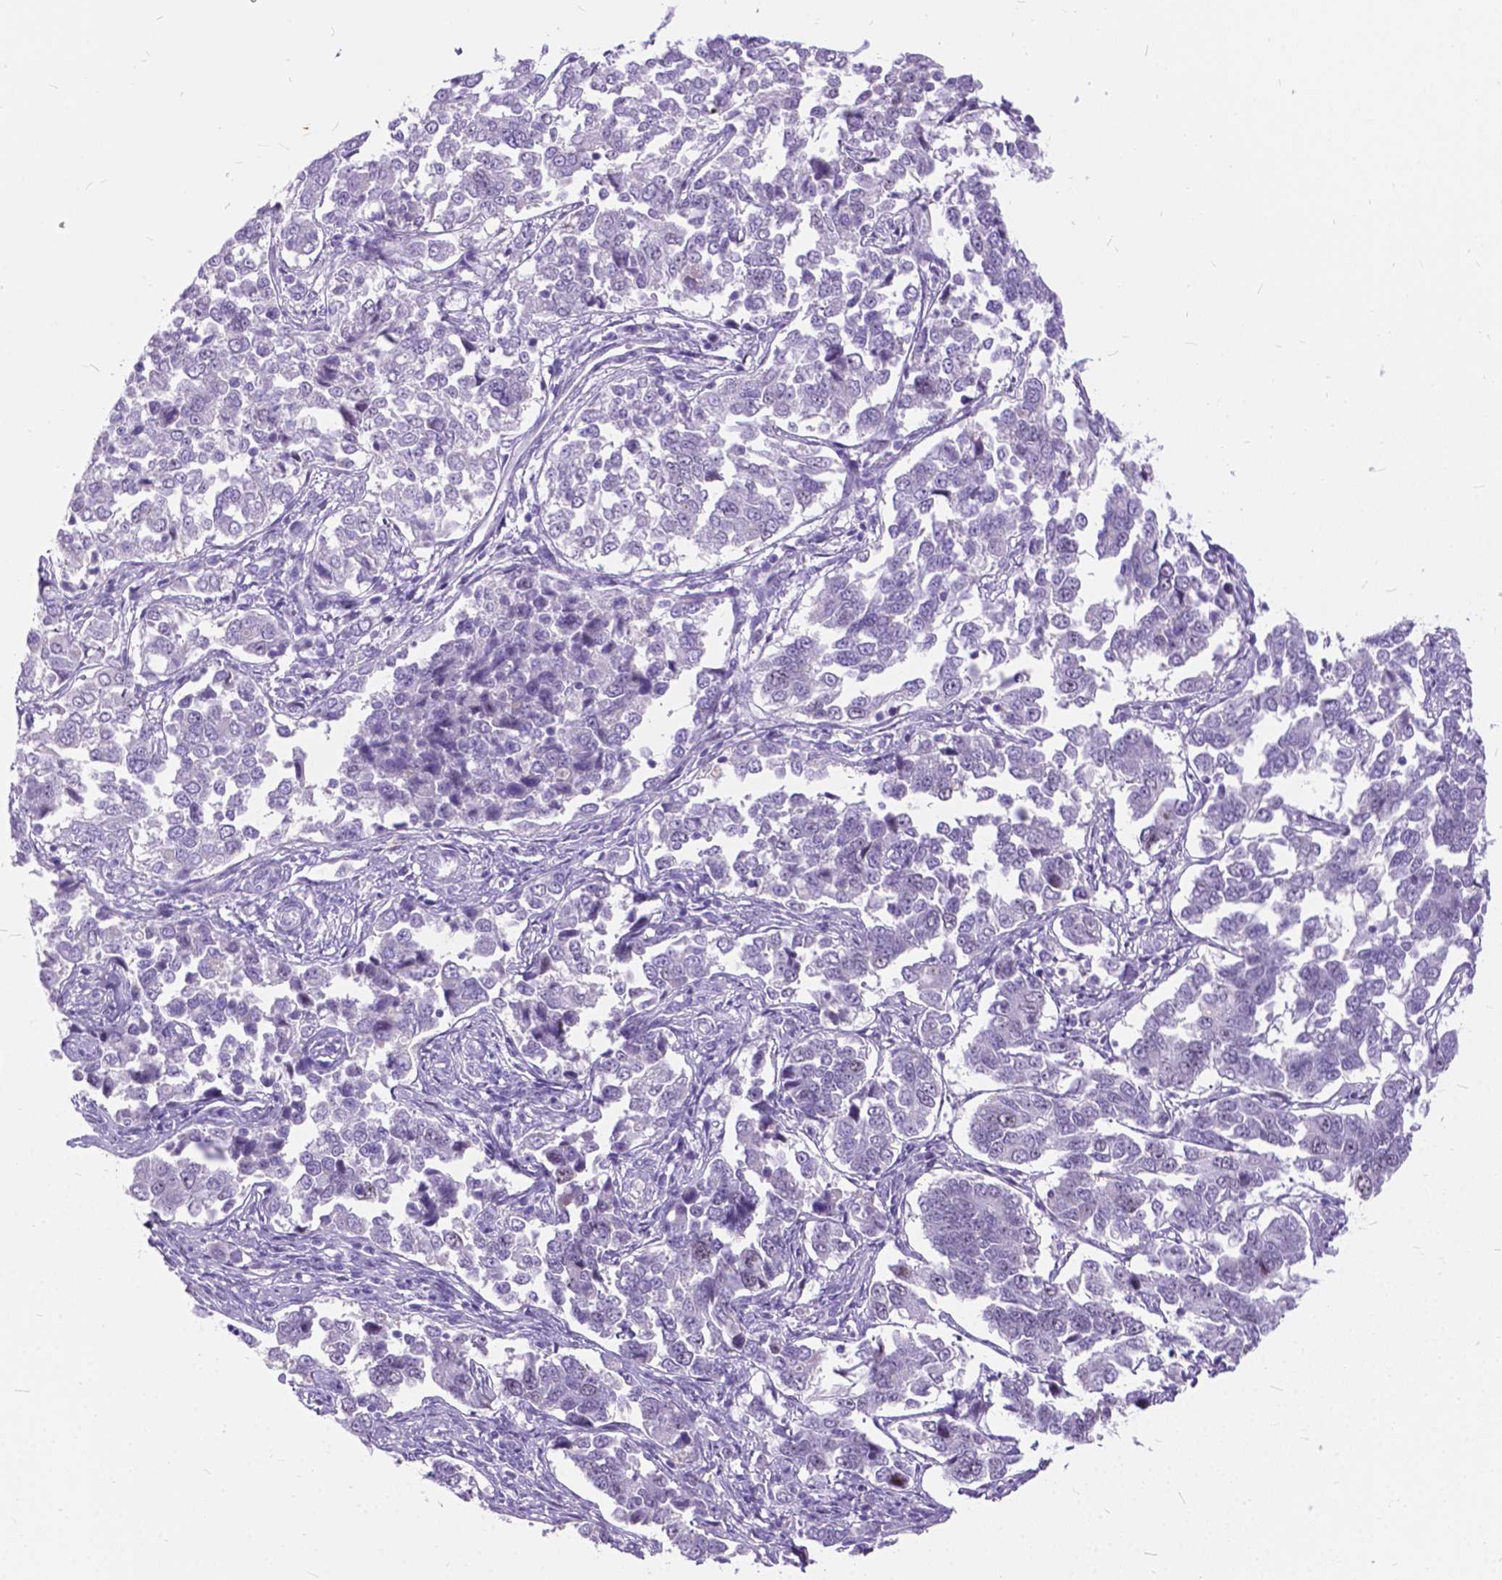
{"staining": {"intensity": "weak", "quantity": "<25%", "location": "nuclear"}, "tissue": "endometrial cancer", "cell_type": "Tumor cells", "image_type": "cancer", "snomed": [{"axis": "morphology", "description": "Adenocarcinoma, NOS"}, {"axis": "topography", "description": "Endometrium"}], "caption": "Tumor cells are negative for protein expression in human endometrial cancer.", "gene": "BSND", "patient": {"sex": "female", "age": 43}}